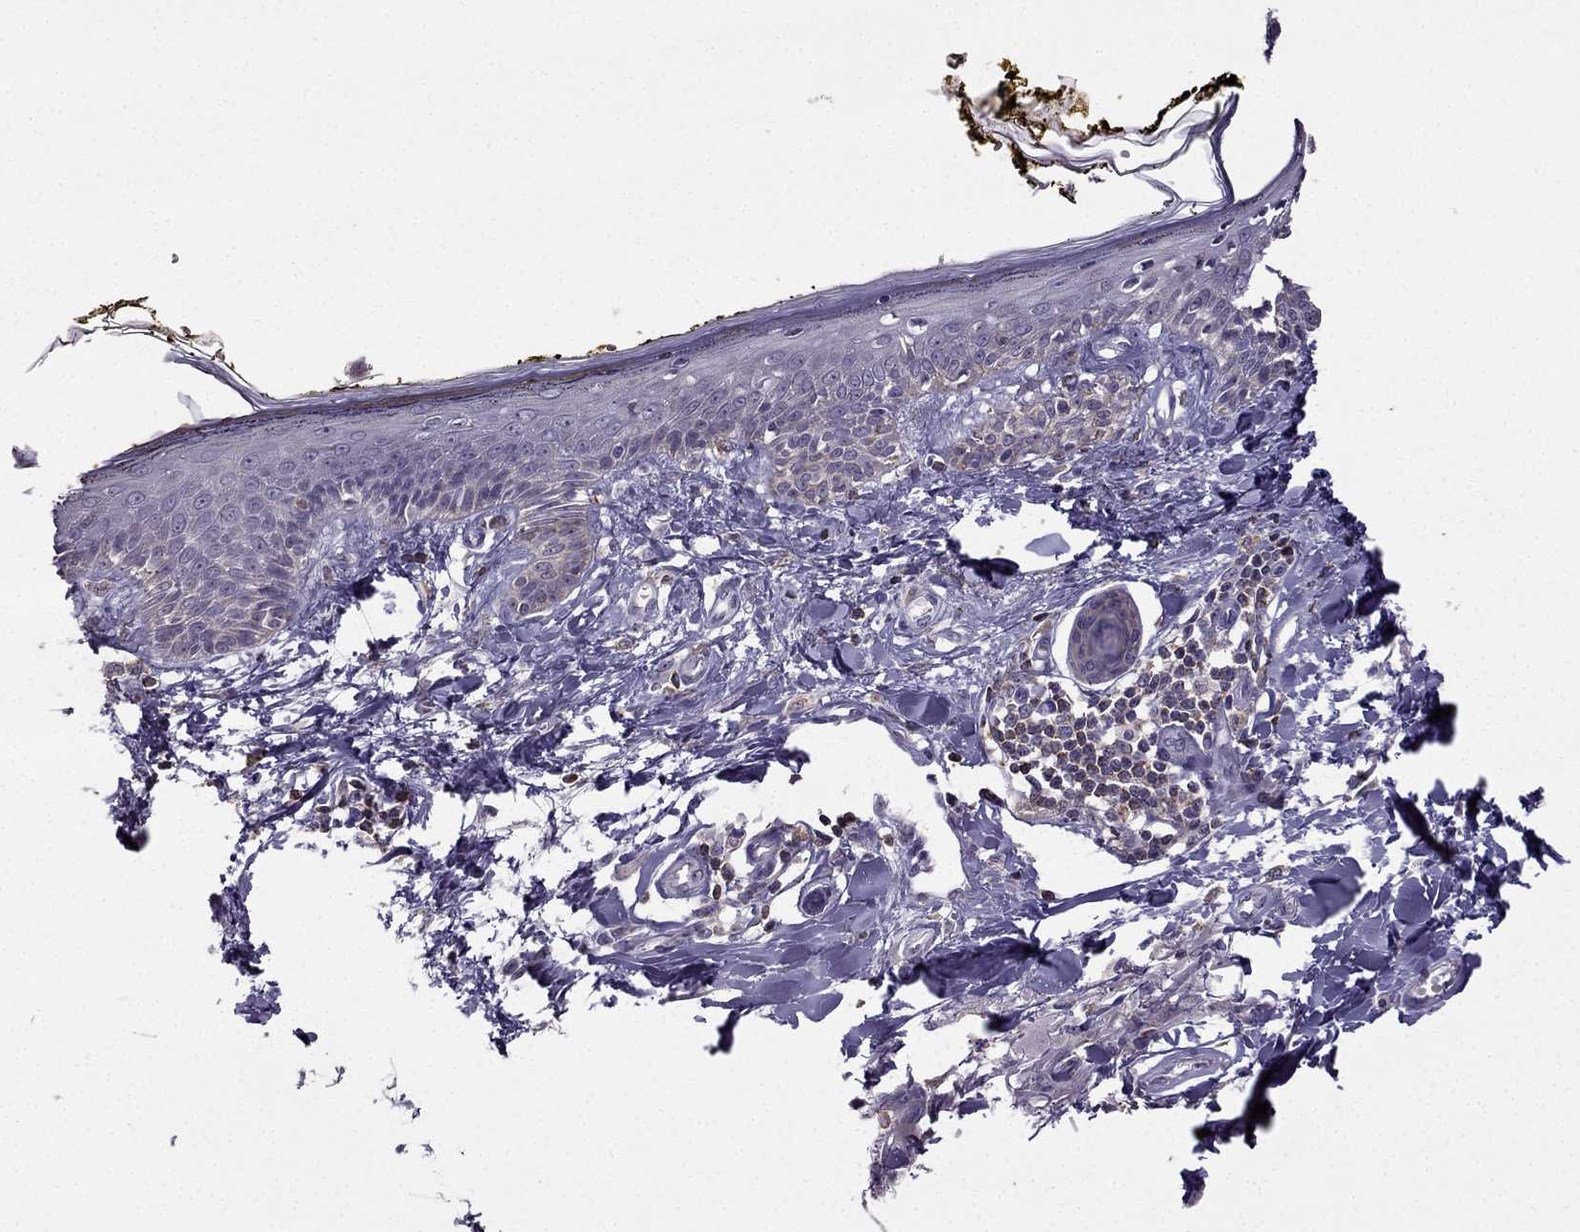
{"staining": {"intensity": "negative", "quantity": "none", "location": "none"}, "tissue": "skin", "cell_type": "Fibroblasts", "image_type": "normal", "snomed": [{"axis": "morphology", "description": "Normal tissue, NOS"}, {"axis": "topography", "description": "Skin"}], "caption": "This is an immunohistochemistry photomicrograph of unremarkable skin. There is no expression in fibroblasts.", "gene": "CCK", "patient": {"sex": "male", "age": 76}}